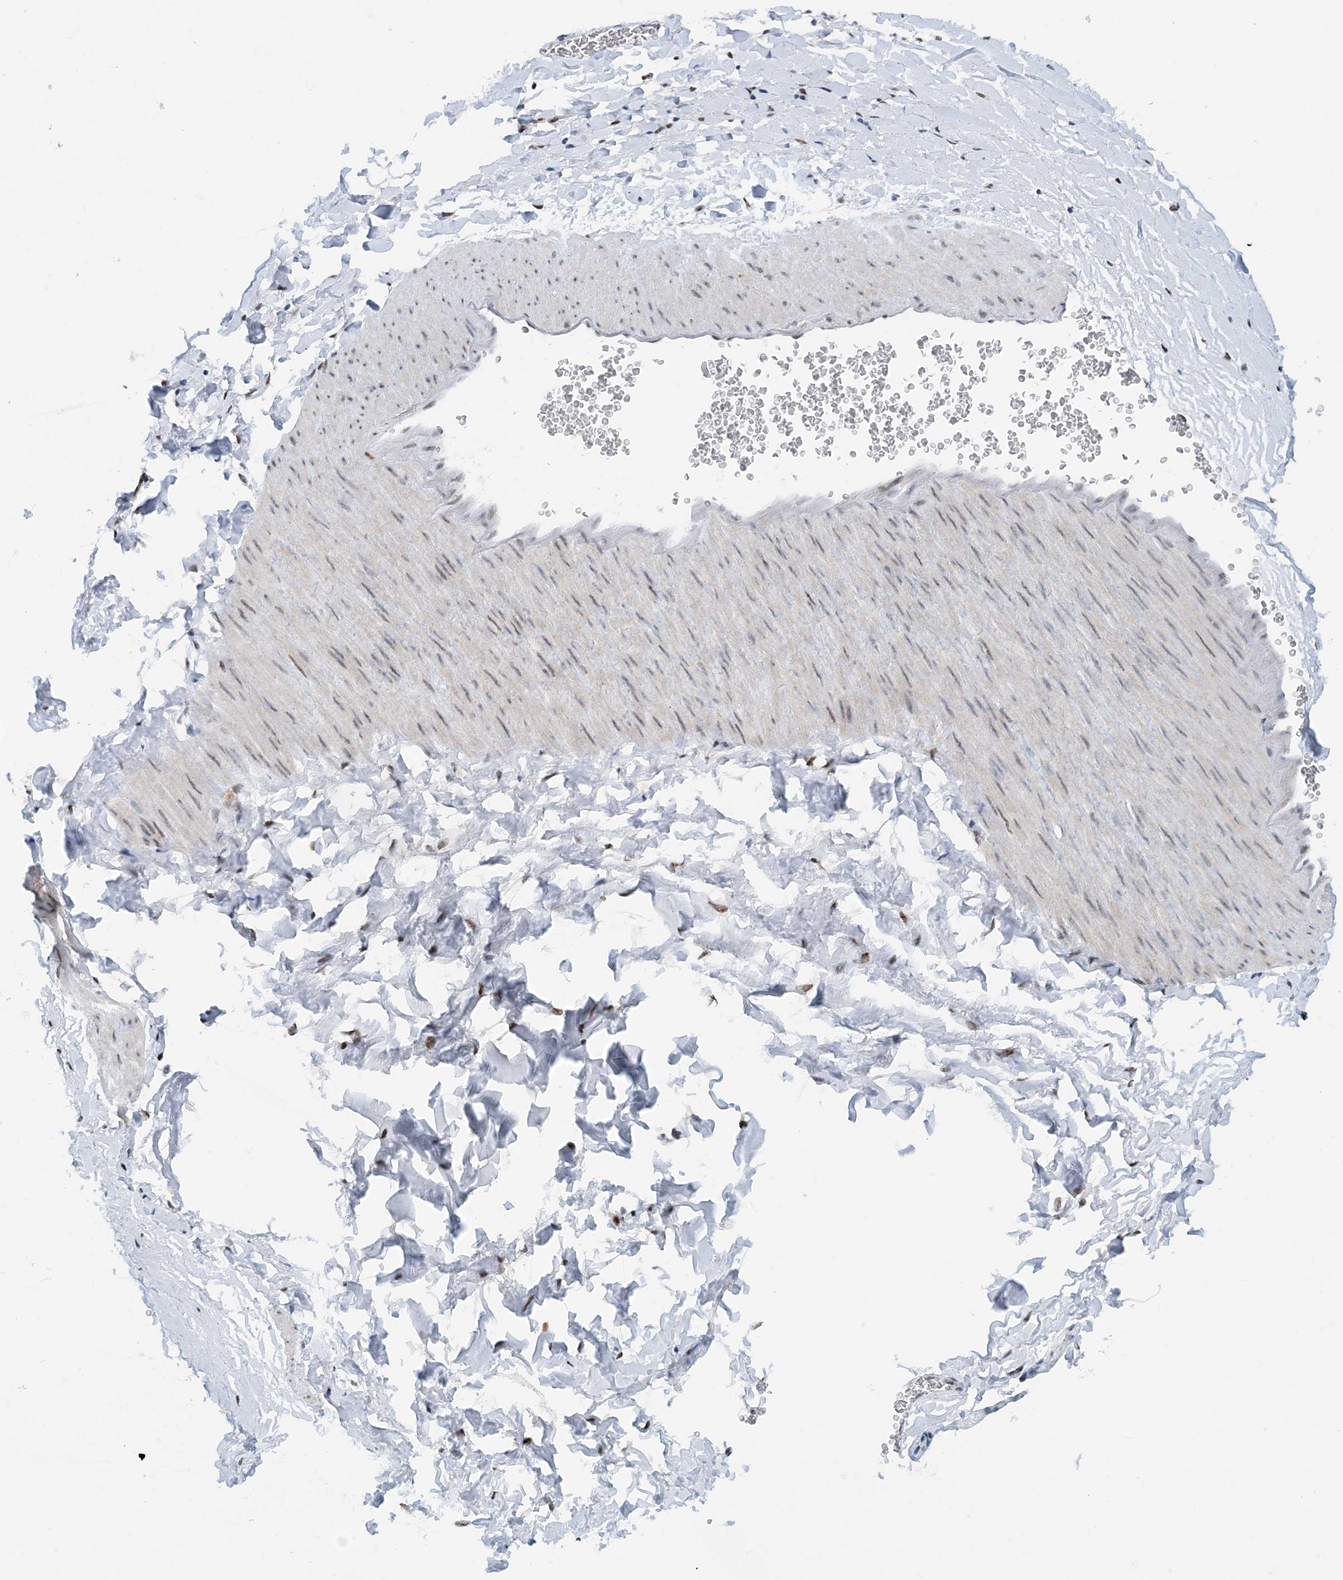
{"staining": {"intensity": "strong", "quantity": "25%-75%", "location": "nuclear"}, "tissue": "adipose tissue", "cell_type": "Adipocytes", "image_type": "normal", "snomed": [{"axis": "morphology", "description": "Normal tissue, NOS"}, {"axis": "topography", "description": "Gallbladder"}, {"axis": "topography", "description": "Peripheral nerve tissue"}], "caption": "This photomicrograph reveals normal adipose tissue stained with immunohistochemistry (IHC) to label a protein in brown. The nuclear of adipocytes show strong positivity for the protein. Nuclei are counter-stained blue.", "gene": "HEMK1", "patient": {"sex": "male", "age": 38}}